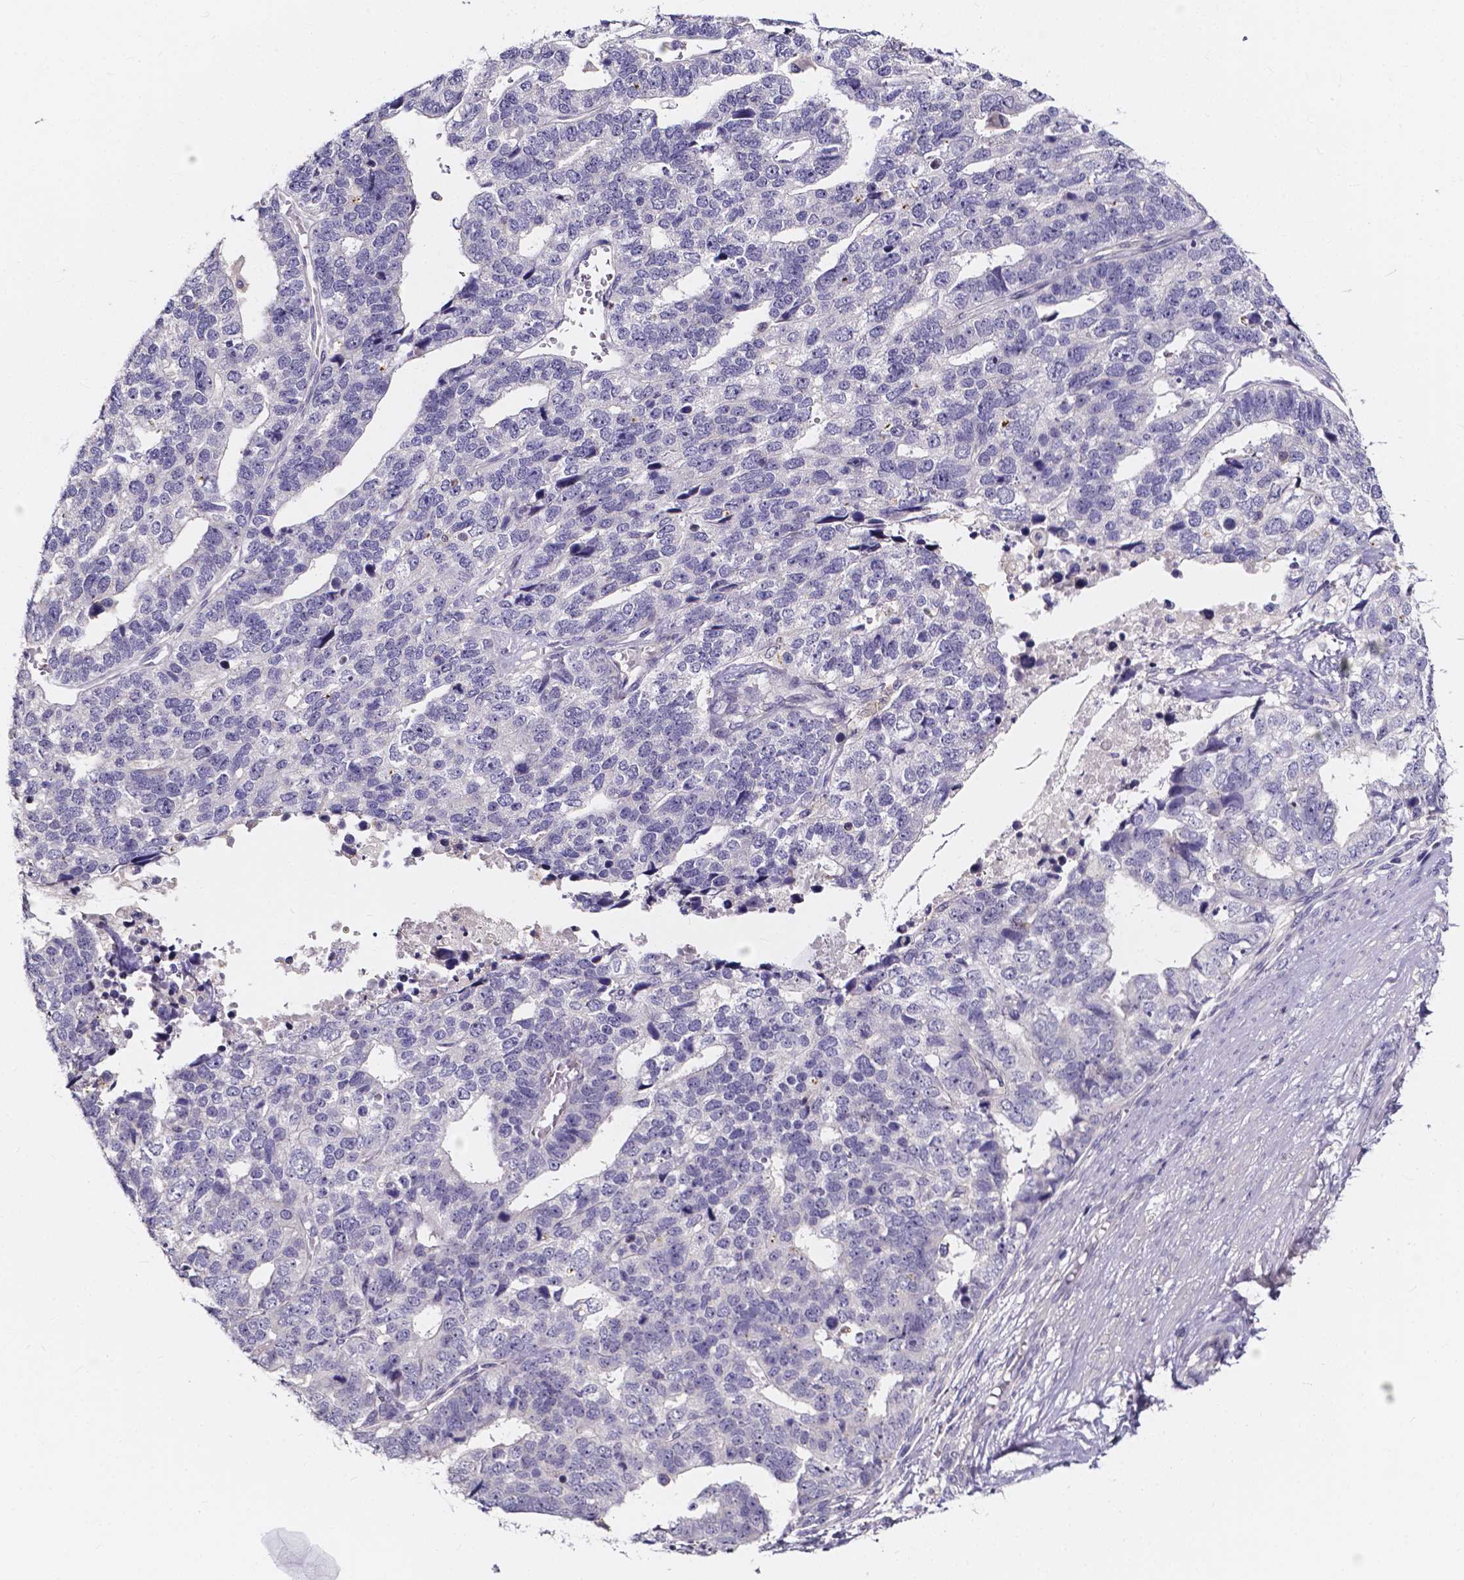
{"staining": {"intensity": "negative", "quantity": "none", "location": "none"}, "tissue": "stomach cancer", "cell_type": "Tumor cells", "image_type": "cancer", "snomed": [{"axis": "morphology", "description": "Adenocarcinoma, NOS"}, {"axis": "topography", "description": "Stomach"}], "caption": "A micrograph of human stomach cancer is negative for staining in tumor cells. (Stains: DAB immunohistochemistry with hematoxylin counter stain, Microscopy: brightfield microscopy at high magnification).", "gene": "SPOCD1", "patient": {"sex": "male", "age": 69}}